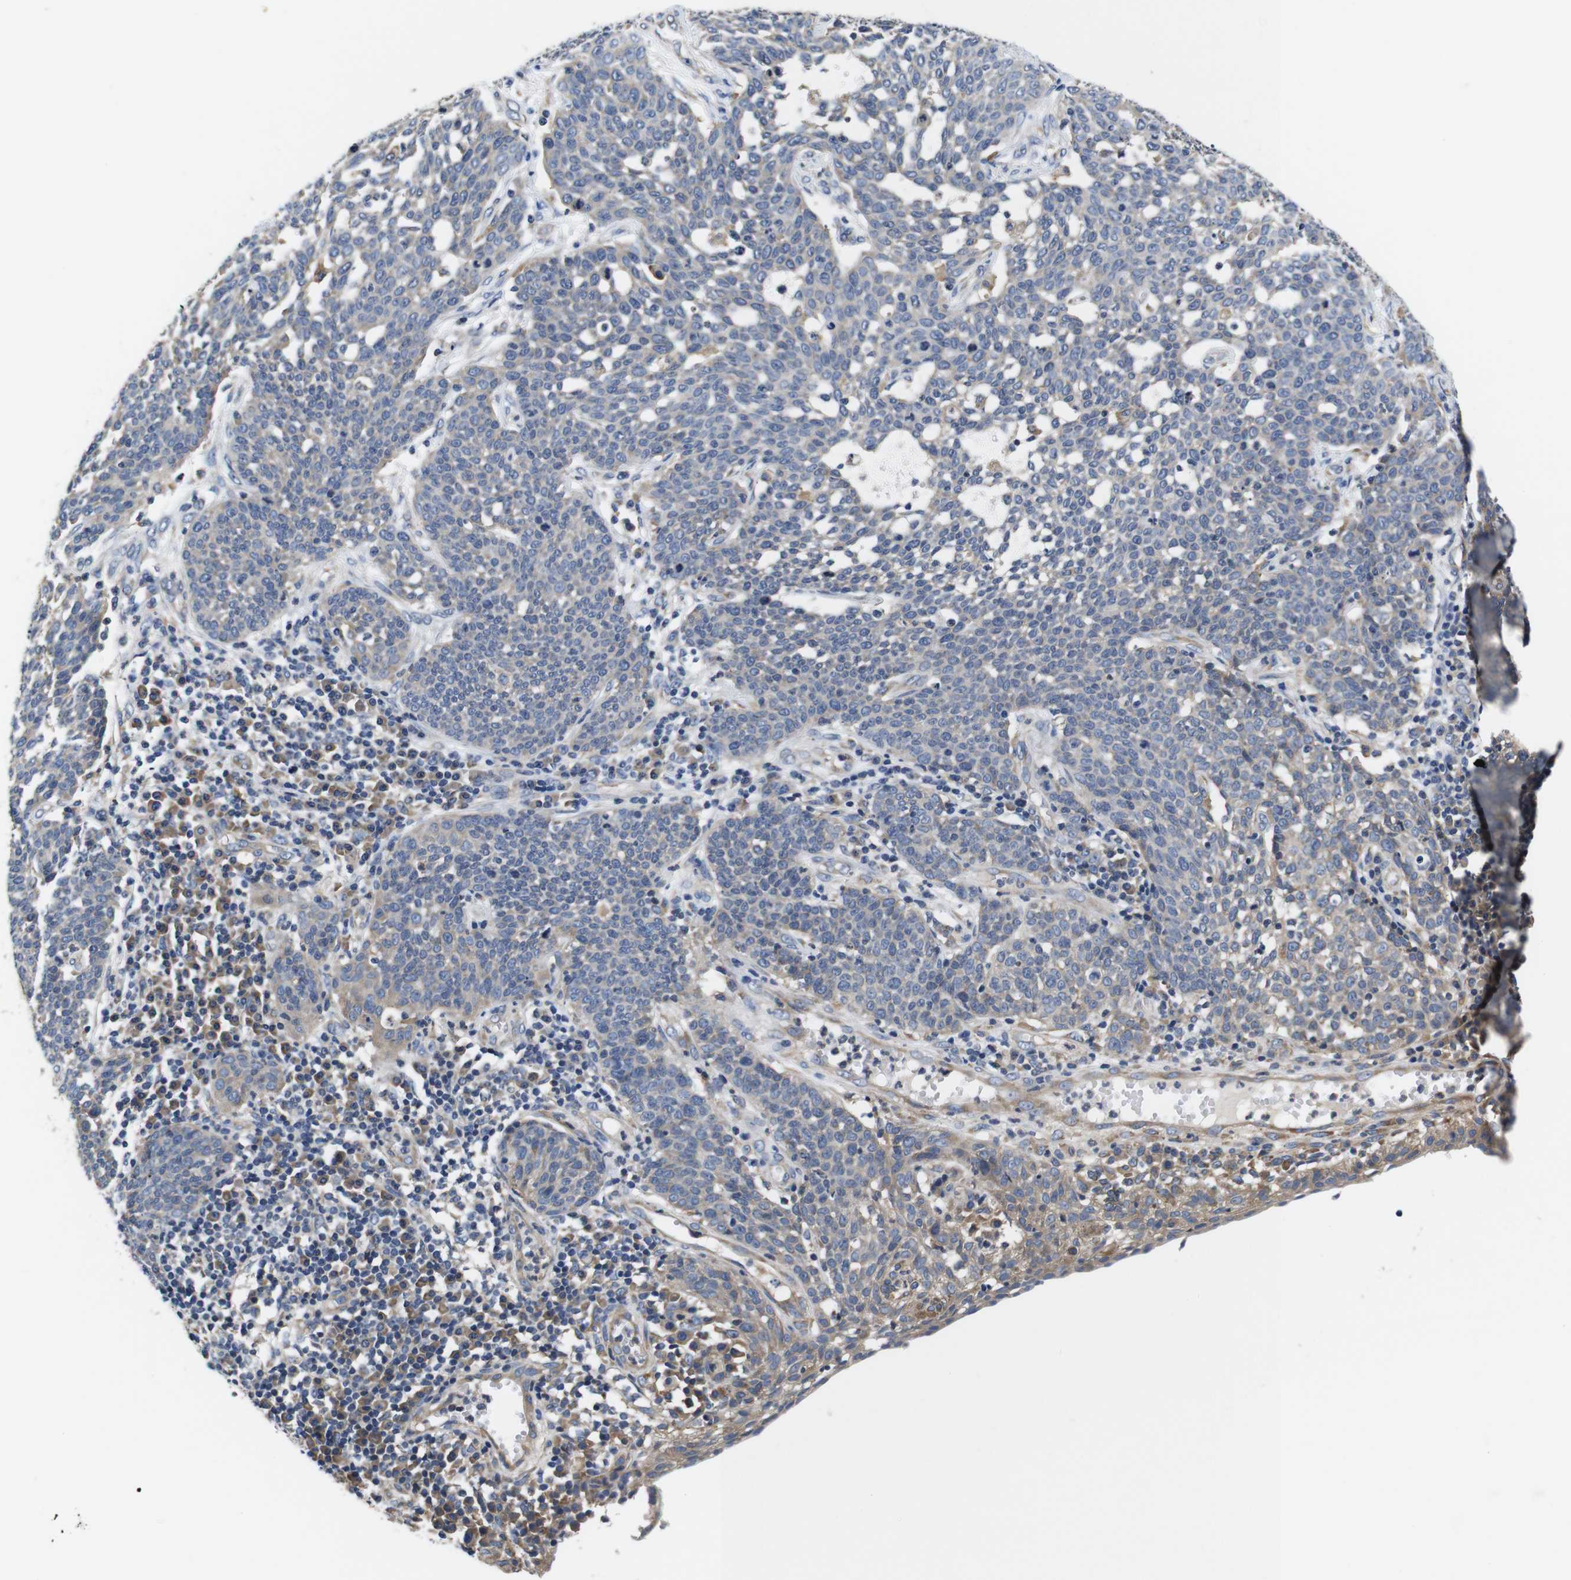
{"staining": {"intensity": "weak", "quantity": "25%-75%", "location": "cytoplasmic/membranous"}, "tissue": "cervical cancer", "cell_type": "Tumor cells", "image_type": "cancer", "snomed": [{"axis": "morphology", "description": "Squamous cell carcinoma, NOS"}, {"axis": "topography", "description": "Cervix"}], "caption": "High-power microscopy captured an IHC histopathology image of cervical cancer (squamous cell carcinoma), revealing weak cytoplasmic/membranous staining in about 25%-75% of tumor cells.", "gene": "MARCHF7", "patient": {"sex": "female", "age": 34}}